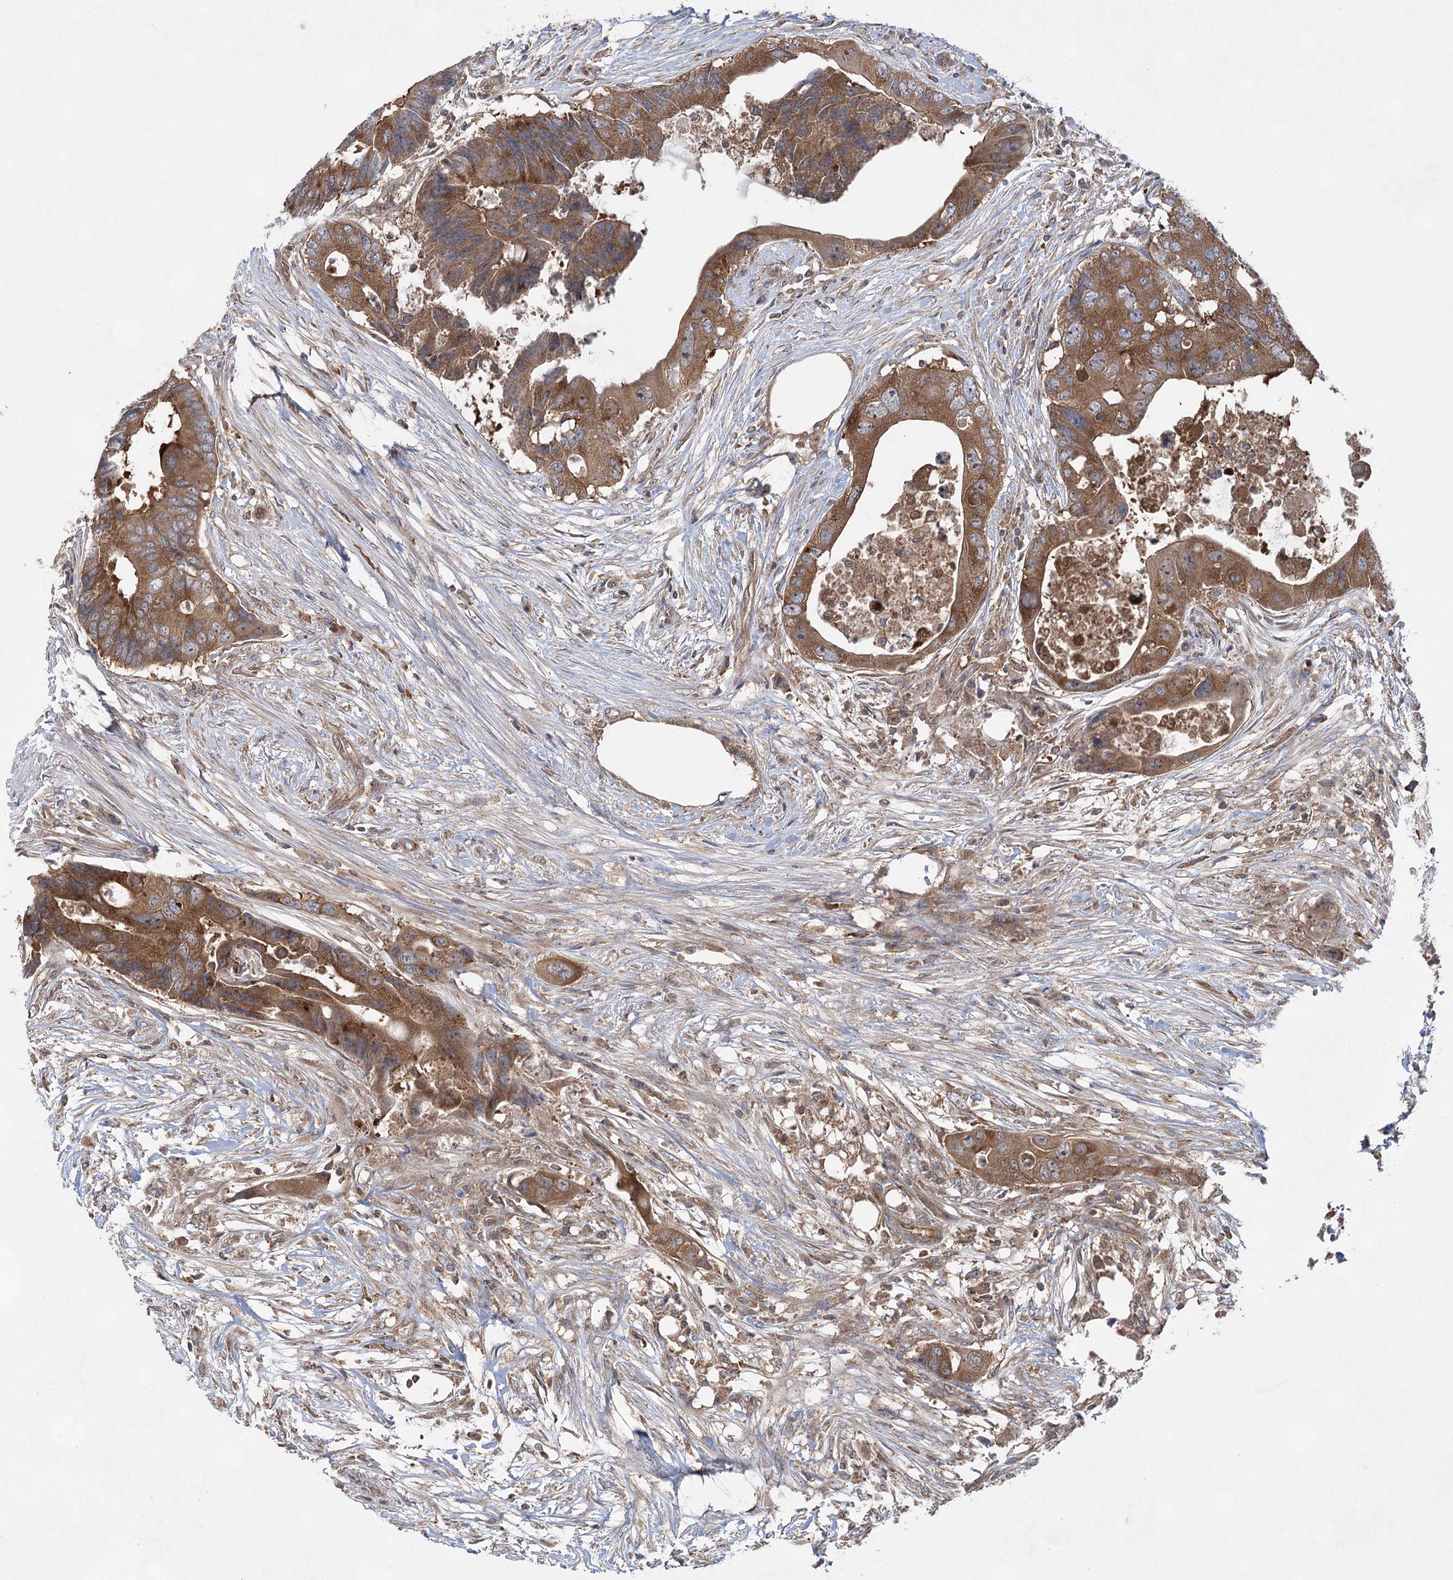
{"staining": {"intensity": "moderate", "quantity": ">75%", "location": "cytoplasmic/membranous"}, "tissue": "colorectal cancer", "cell_type": "Tumor cells", "image_type": "cancer", "snomed": [{"axis": "morphology", "description": "Adenocarcinoma, NOS"}, {"axis": "topography", "description": "Colon"}], "caption": "The image displays a brown stain indicating the presence of a protein in the cytoplasmic/membranous of tumor cells in colorectal adenocarcinoma.", "gene": "EIF3A", "patient": {"sex": "male", "age": 71}}